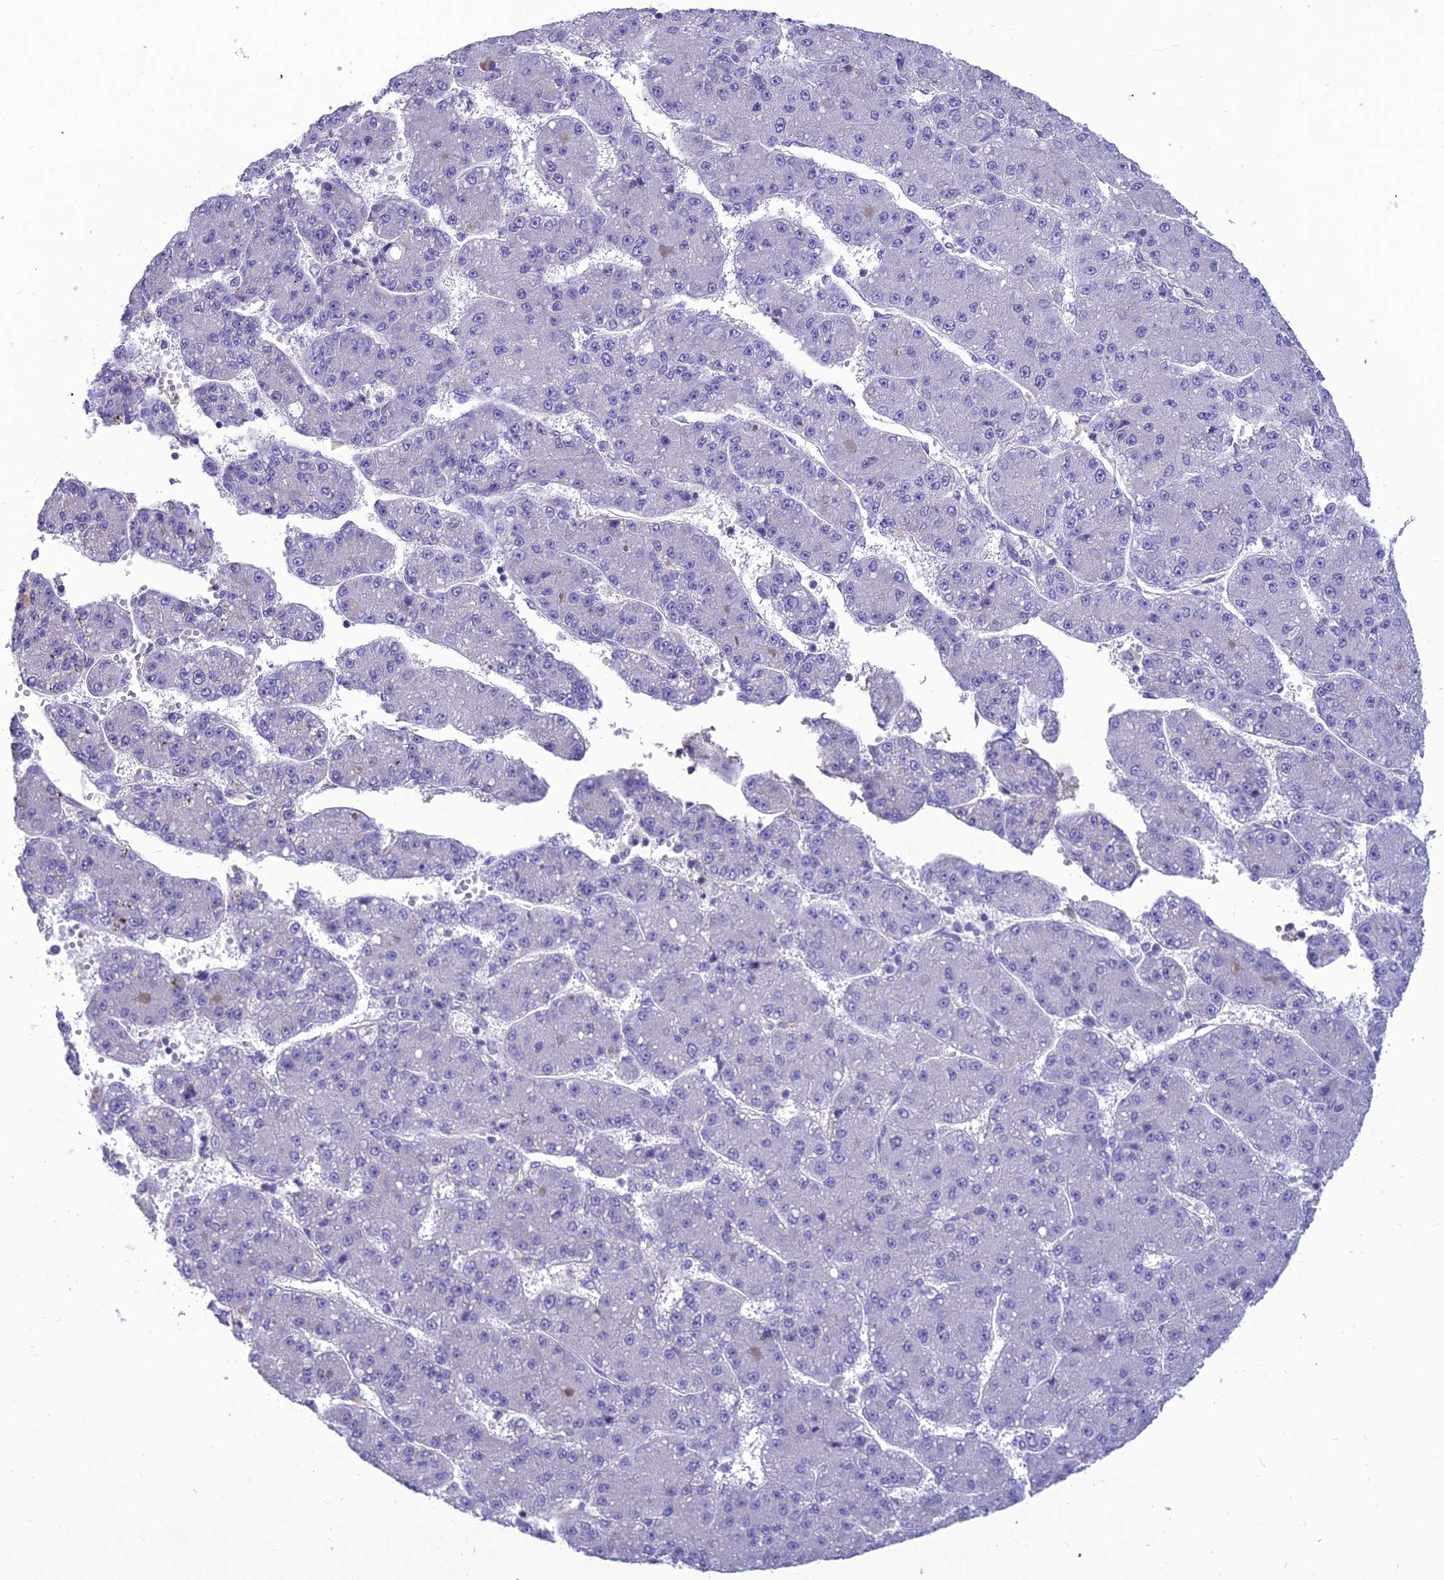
{"staining": {"intensity": "negative", "quantity": "none", "location": "none"}, "tissue": "liver cancer", "cell_type": "Tumor cells", "image_type": "cancer", "snomed": [{"axis": "morphology", "description": "Carcinoma, Hepatocellular, NOS"}, {"axis": "topography", "description": "Liver"}], "caption": "This micrograph is of hepatocellular carcinoma (liver) stained with immunohistochemistry to label a protein in brown with the nuclei are counter-stained blue. There is no positivity in tumor cells. (Brightfield microscopy of DAB (3,3'-diaminobenzidine) immunohistochemistry (IHC) at high magnification).", "gene": "TEKT3", "patient": {"sex": "male", "age": 67}}